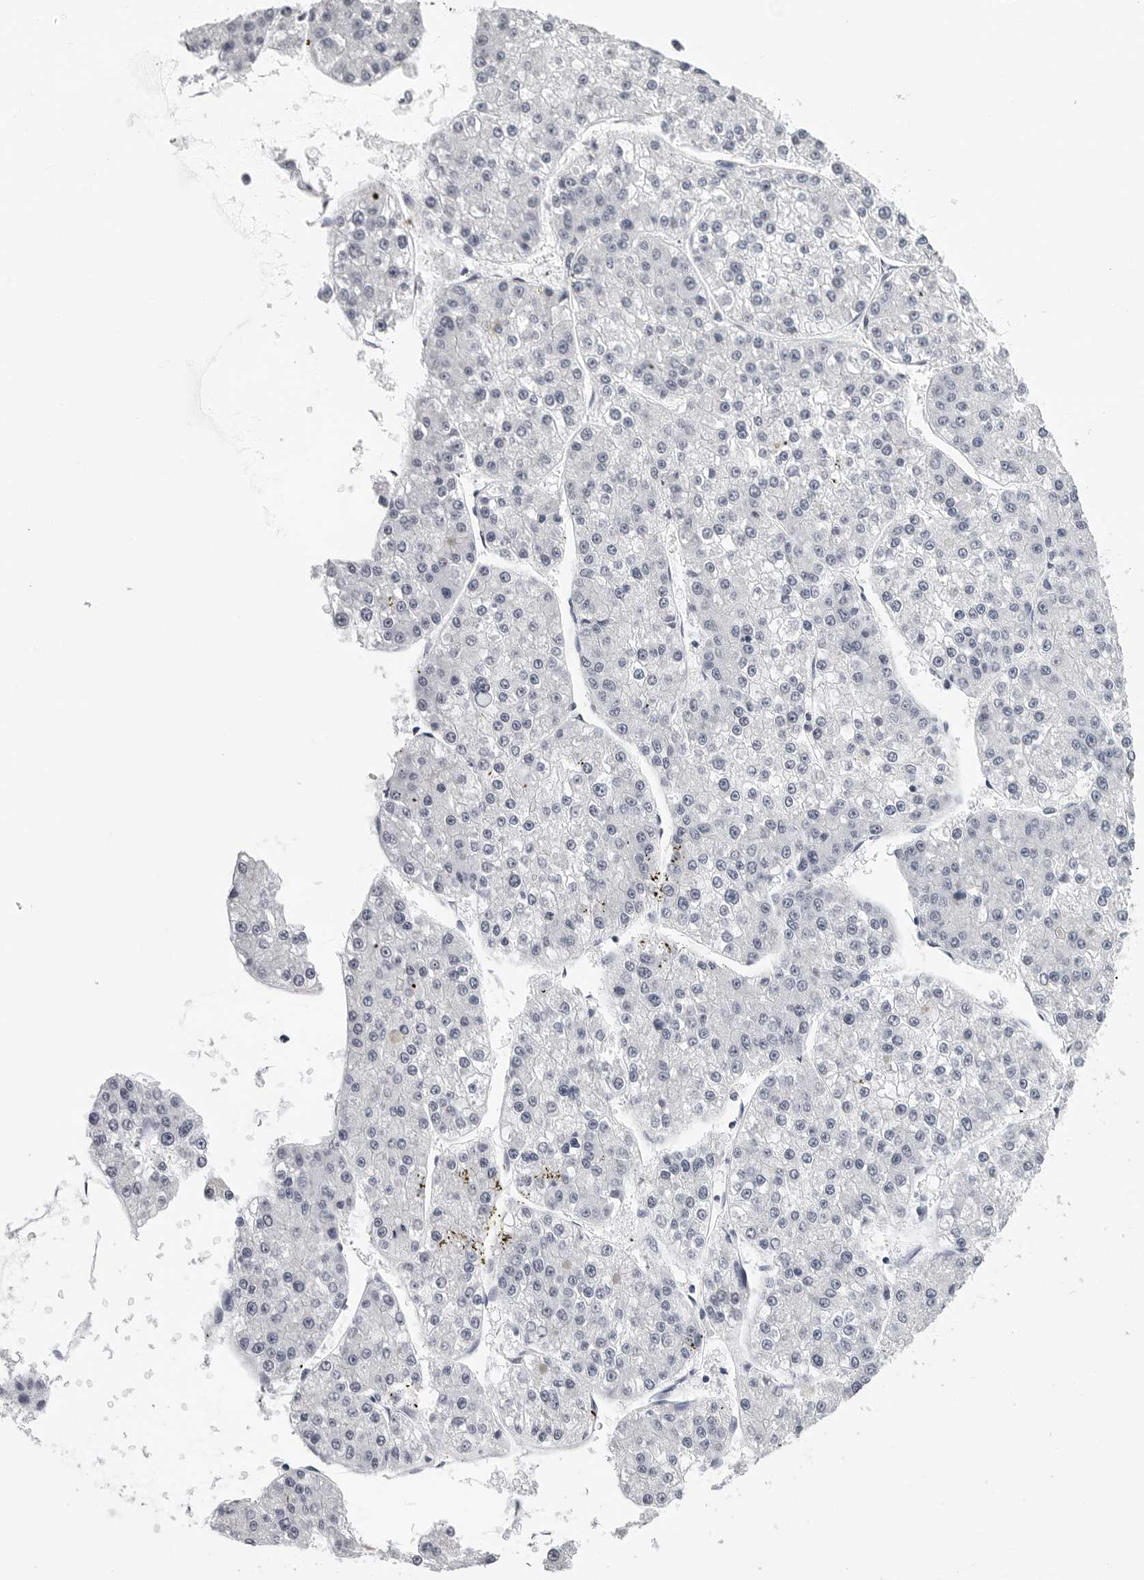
{"staining": {"intensity": "negative", "quantity": "none", "location": "none"}, "tissue": "liver cancer", "cell_type": "Tumor cells", "image_type": "cancer", "snomed": [{"axis": "morphology", "description": "Carcinoma, Hepatocellular, NOS"}, {"axis": "topography", "description": "Liver"}], "caption": "A micrograph of liver cancer stained for a protein exhibits no brown staining in tumor cells. (DAB (3,3'-diaminobenzidine) immunohistochemistry with hematoxylin counter stain).", "gene": "GNL2", "patient": {"sex": "female", "age": 73}}